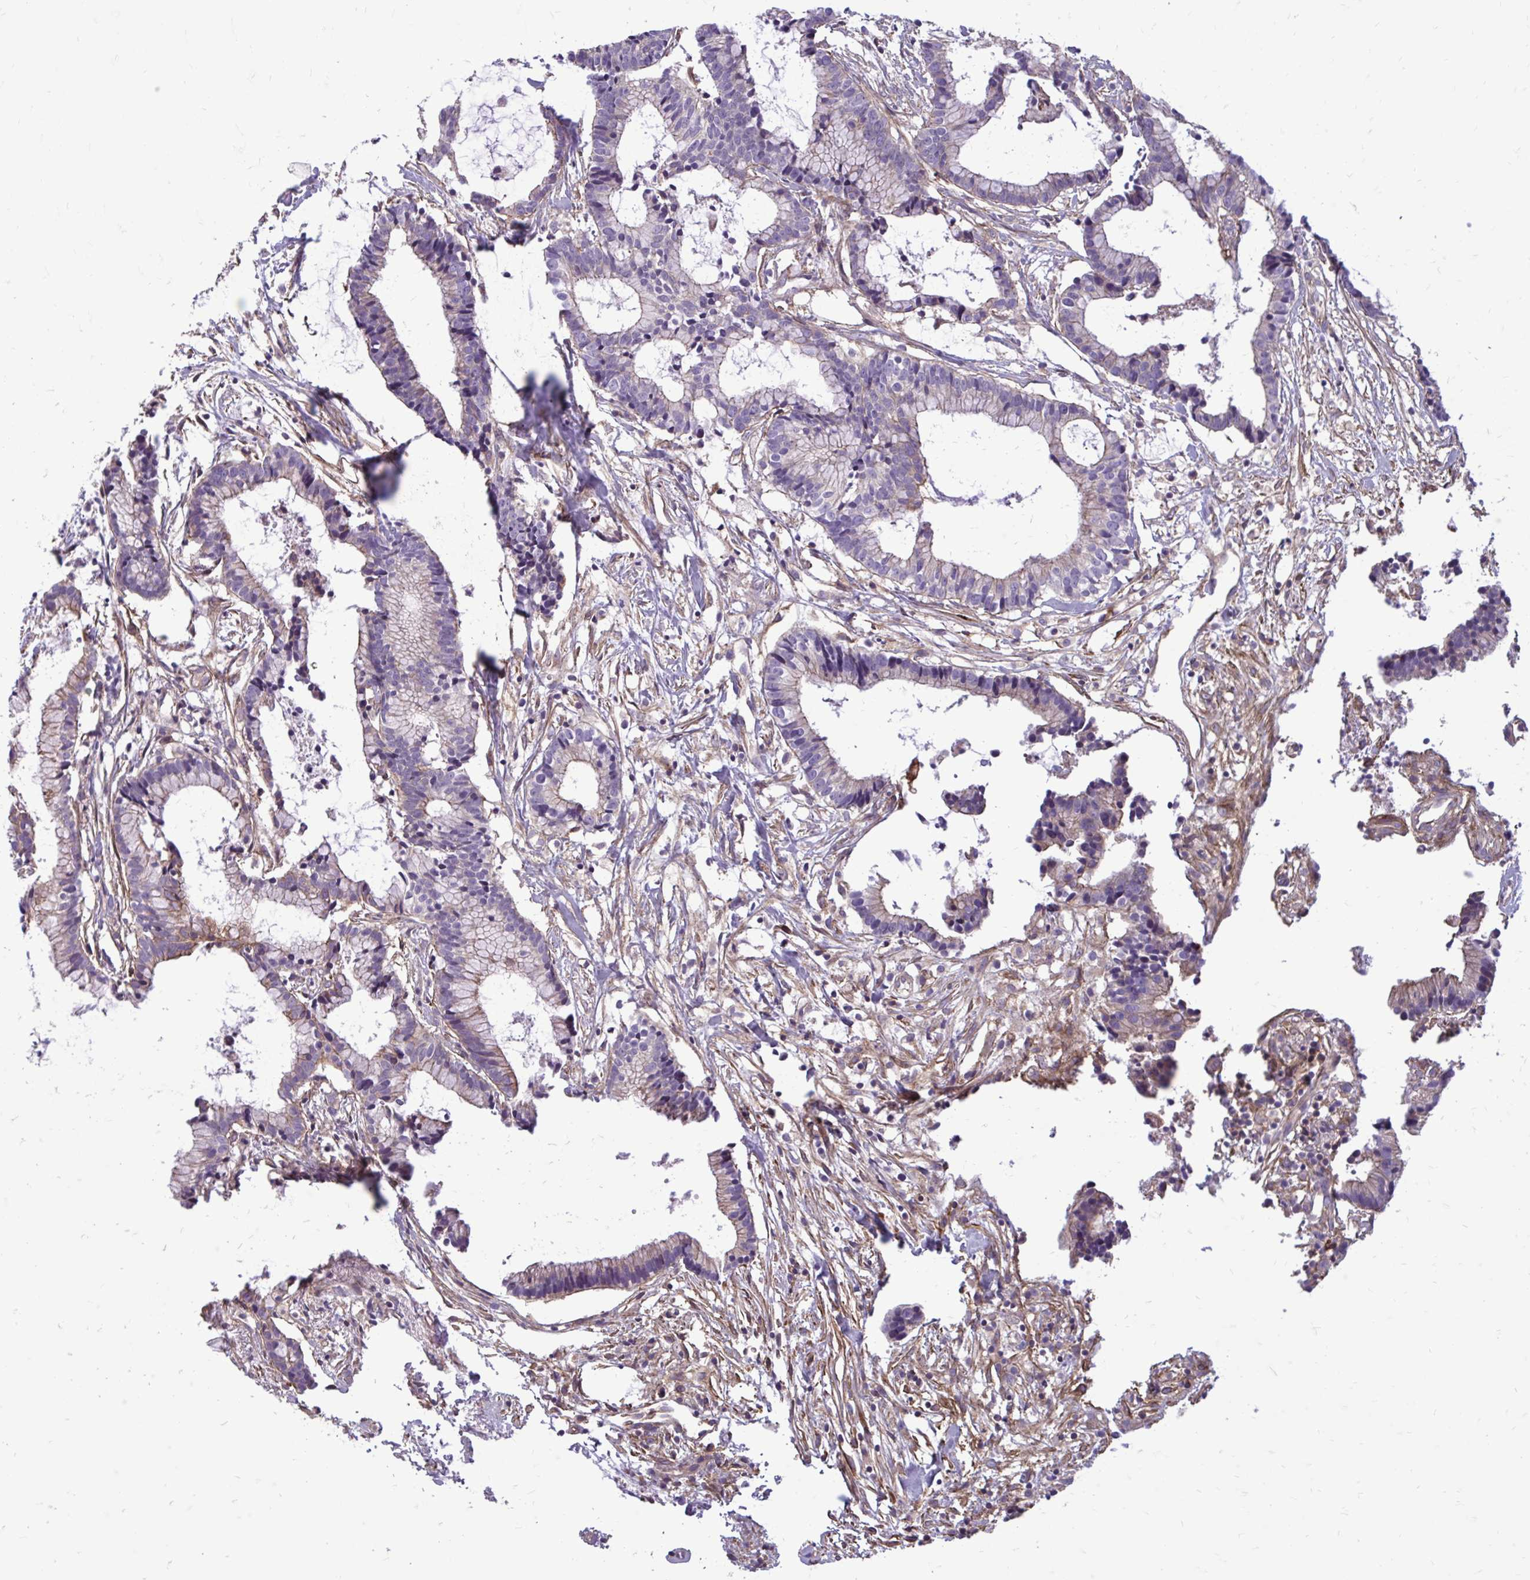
{"staining": {"intensity": "moderate", "quantity": "<25%", "location": "cytoplasmic/membranous"}, "tissue": "colorectal cancer", "cell_type": "Tumor cells", "image_type": "cancer", "snomed": [{"axis": "morphology", "description": "Adenocarcinoma, NOS"}, {"axis": "topography", "description": "Colon"}], "caption": "An IHC image of tumor tissue is shown. Protein staining in brown shows moderate cytoplasmic/membranous positivity in colorectal cancer within tumor cells. (Brightfield microscopy of DAB IHC at high magnification).", "gene": "FAP", "patient": {"sex": "female", "age": 78}}